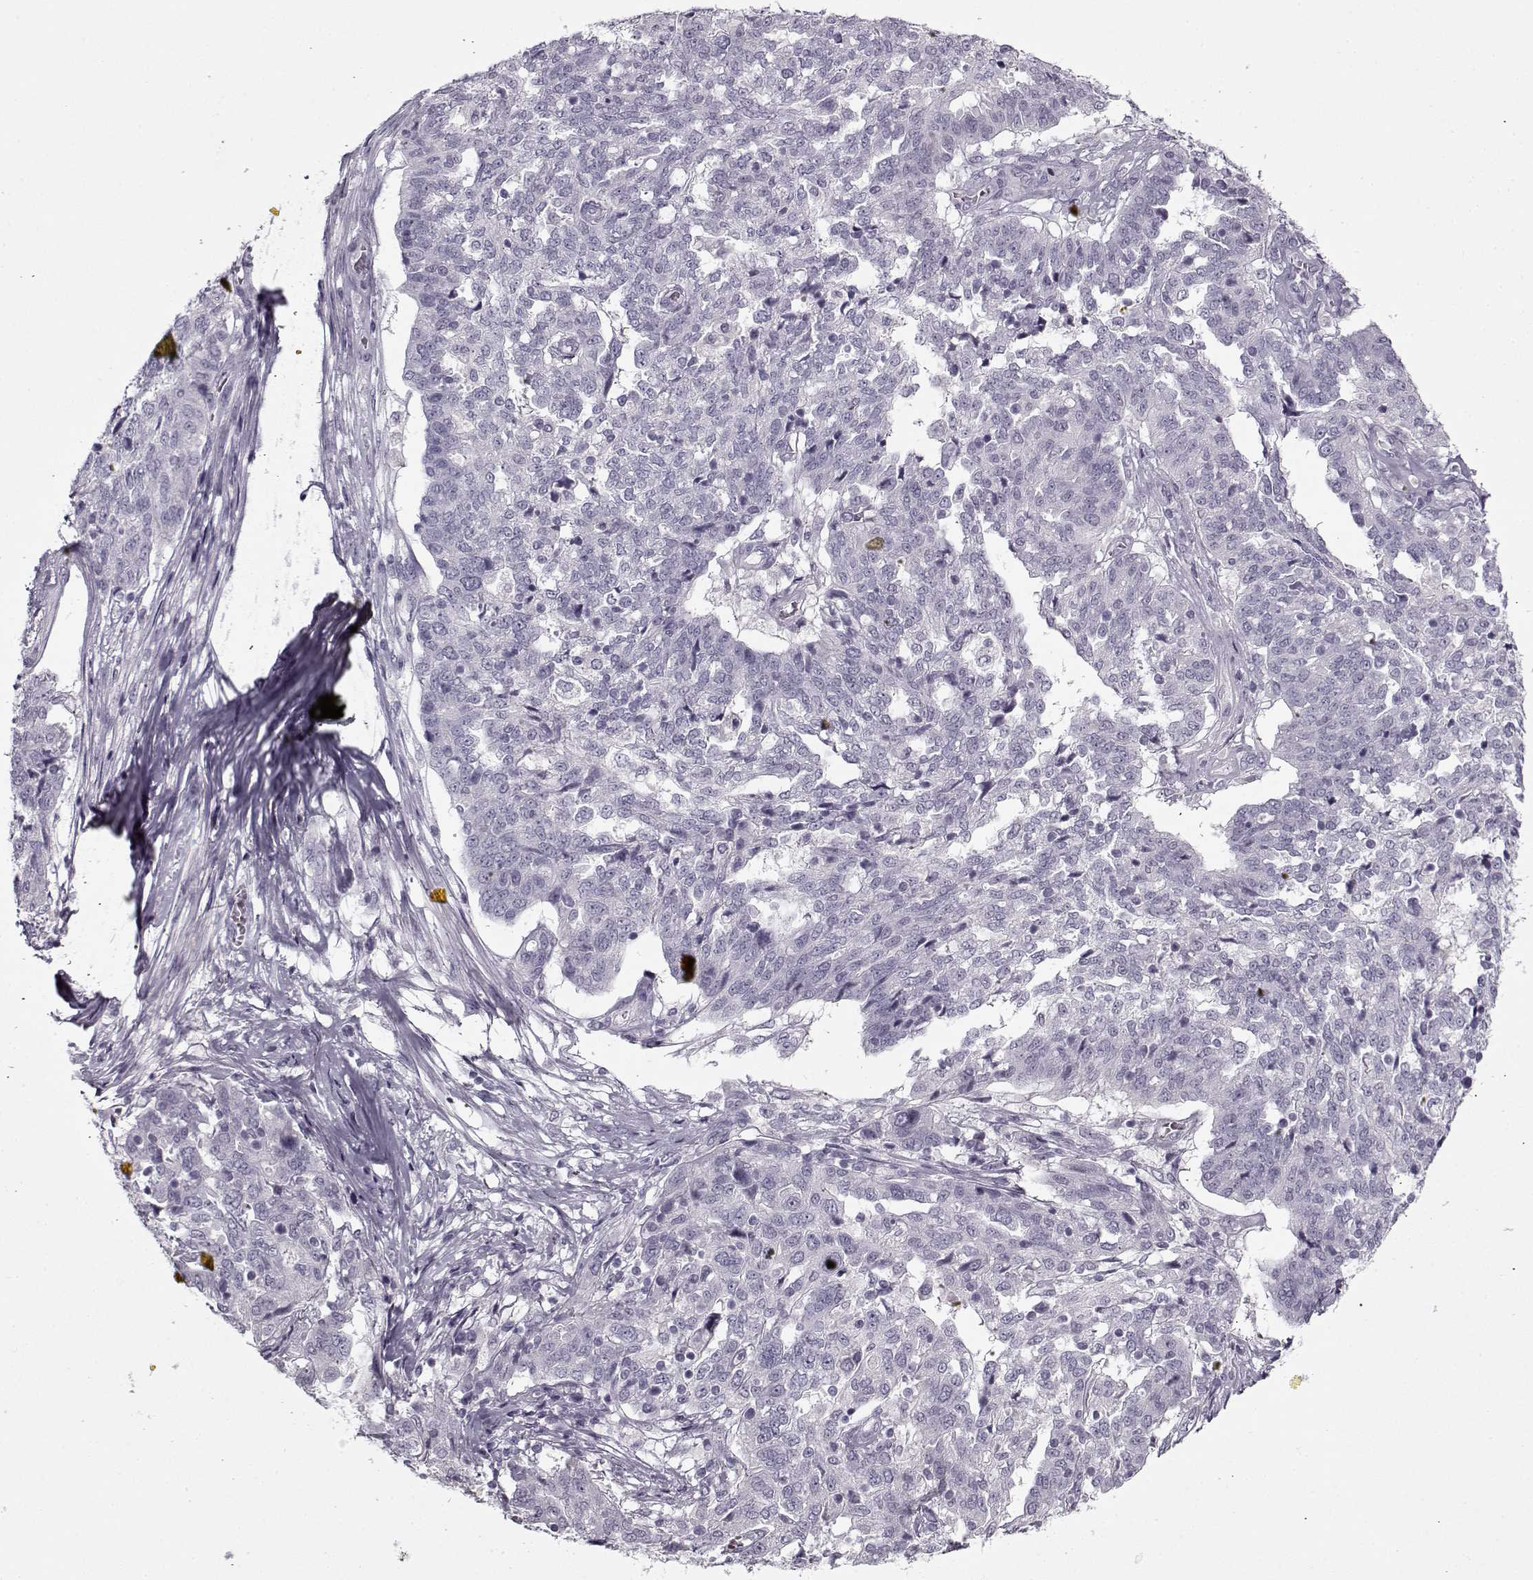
{"staining": {"intensity": "negative", "quantity": "none", "location": "none"}, "tissue": "ovarian cancer", "cell_type": "Tumor cells", "image_type": "cancer", "snomed": [{"axis": "morphology", "description": "Cystadenocarcinoma, serous, NOS"}, {"axis": "topography", "description": "Ovary"}], "caption": "IHC image of neoplastic tissue: human ovarian serous cystadenocarcinoma stained with DAB displays no significant protein staining in tumor cells.", "gene": "PNMT", "patient": {"sex": "female", "age": 67}}